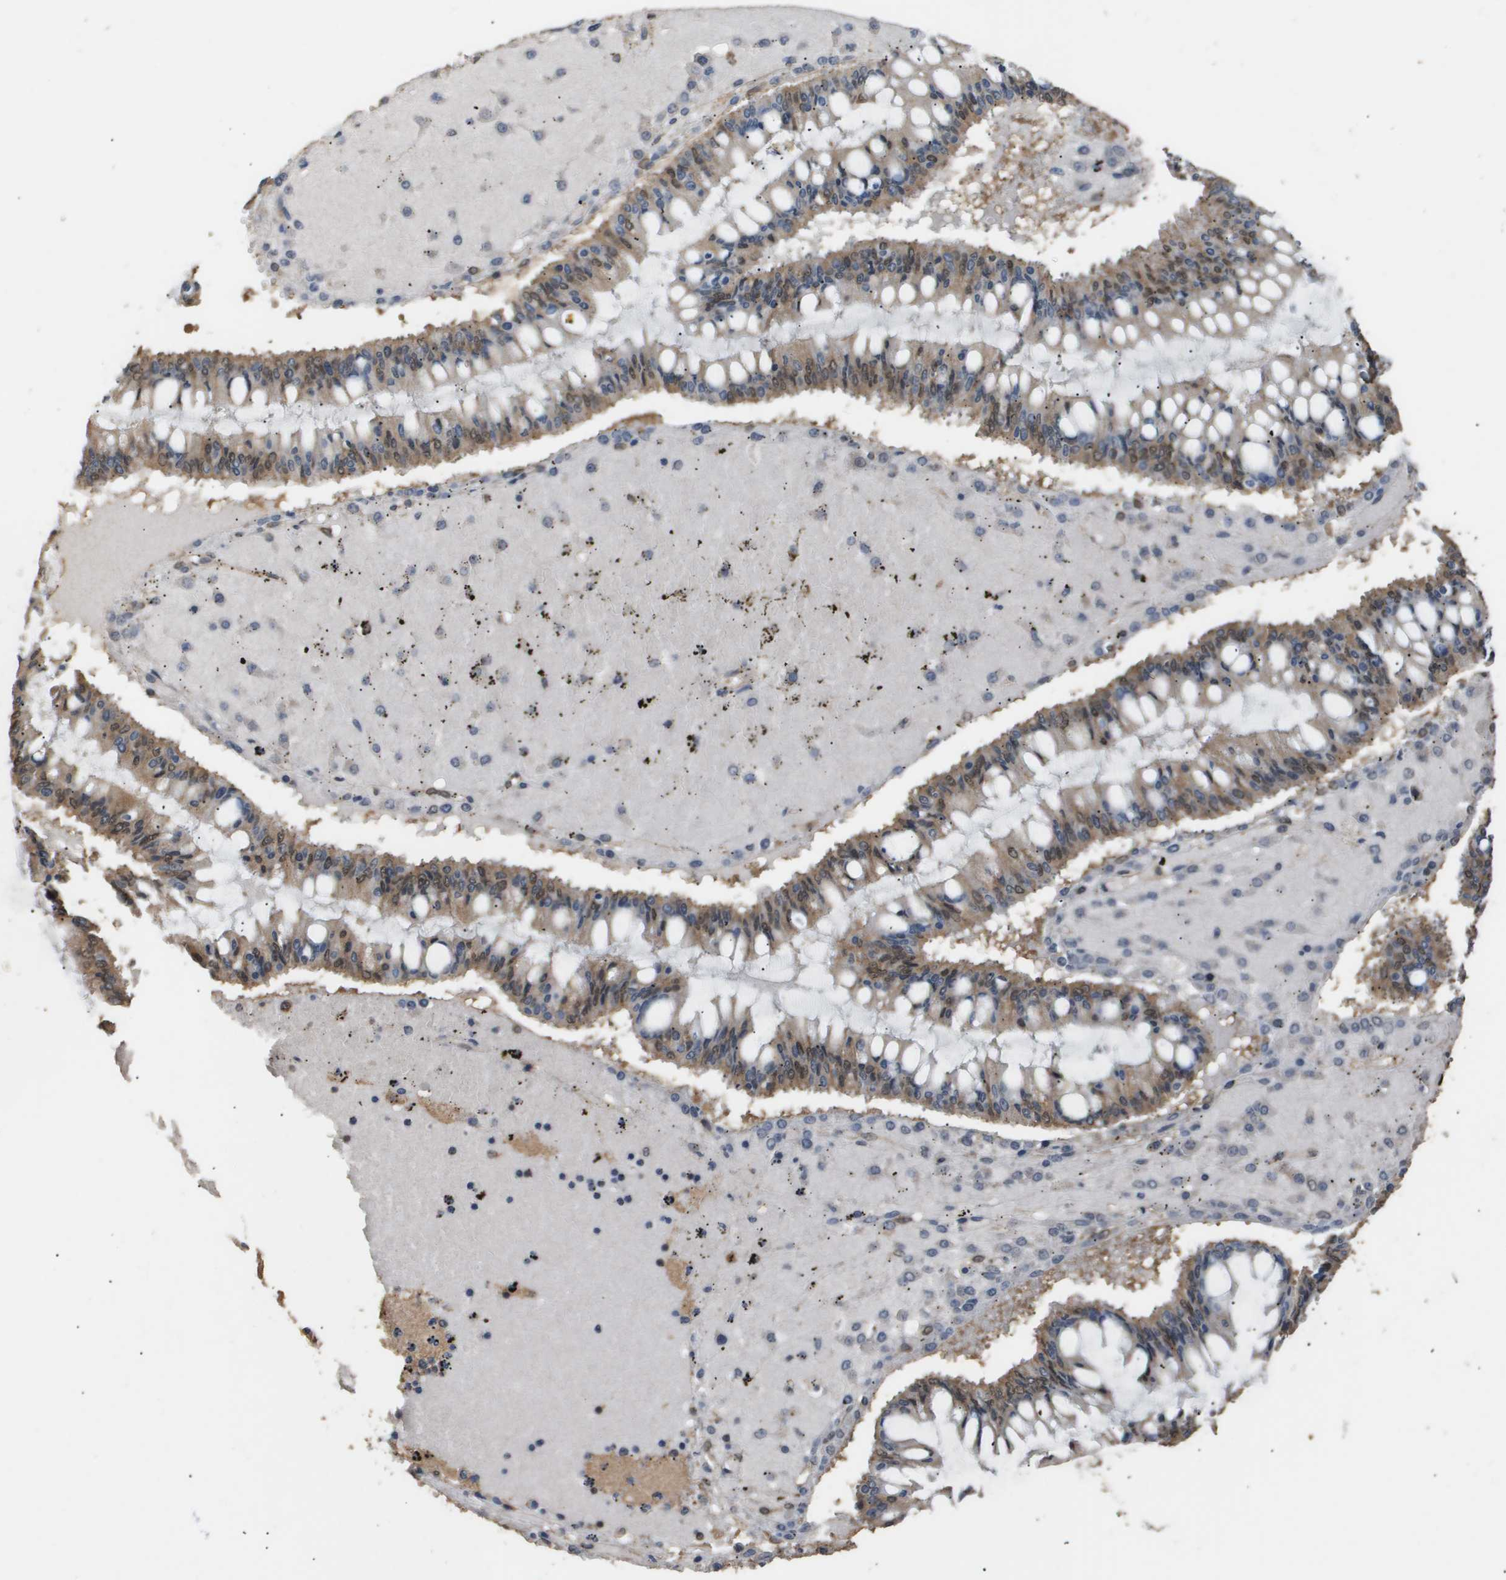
{"staining": {"intensity": "moderate", "quantity": ">75%", "location": "cytoplasmic/membranous,nuclear"}, "tissue": "ovarian cancer", "cell_type": "Tumor cells", "image_type": "cancer", "snomed": [{"axis": "morphology", "description": "Cystadenocarcinoma, mucinous, NOS"}, {"axis": "topography", "description": "Ovary"}], "caption": "Immunohistochemical staining of human mucinous cystadenocarcinoma (ovarian) exhibits moderate cytoplasmic/membranous and nuclear protein staining in approximately >75% of tumor cells.", "gene": "ING1", "patient": {"sex": "female", "age": 73}}